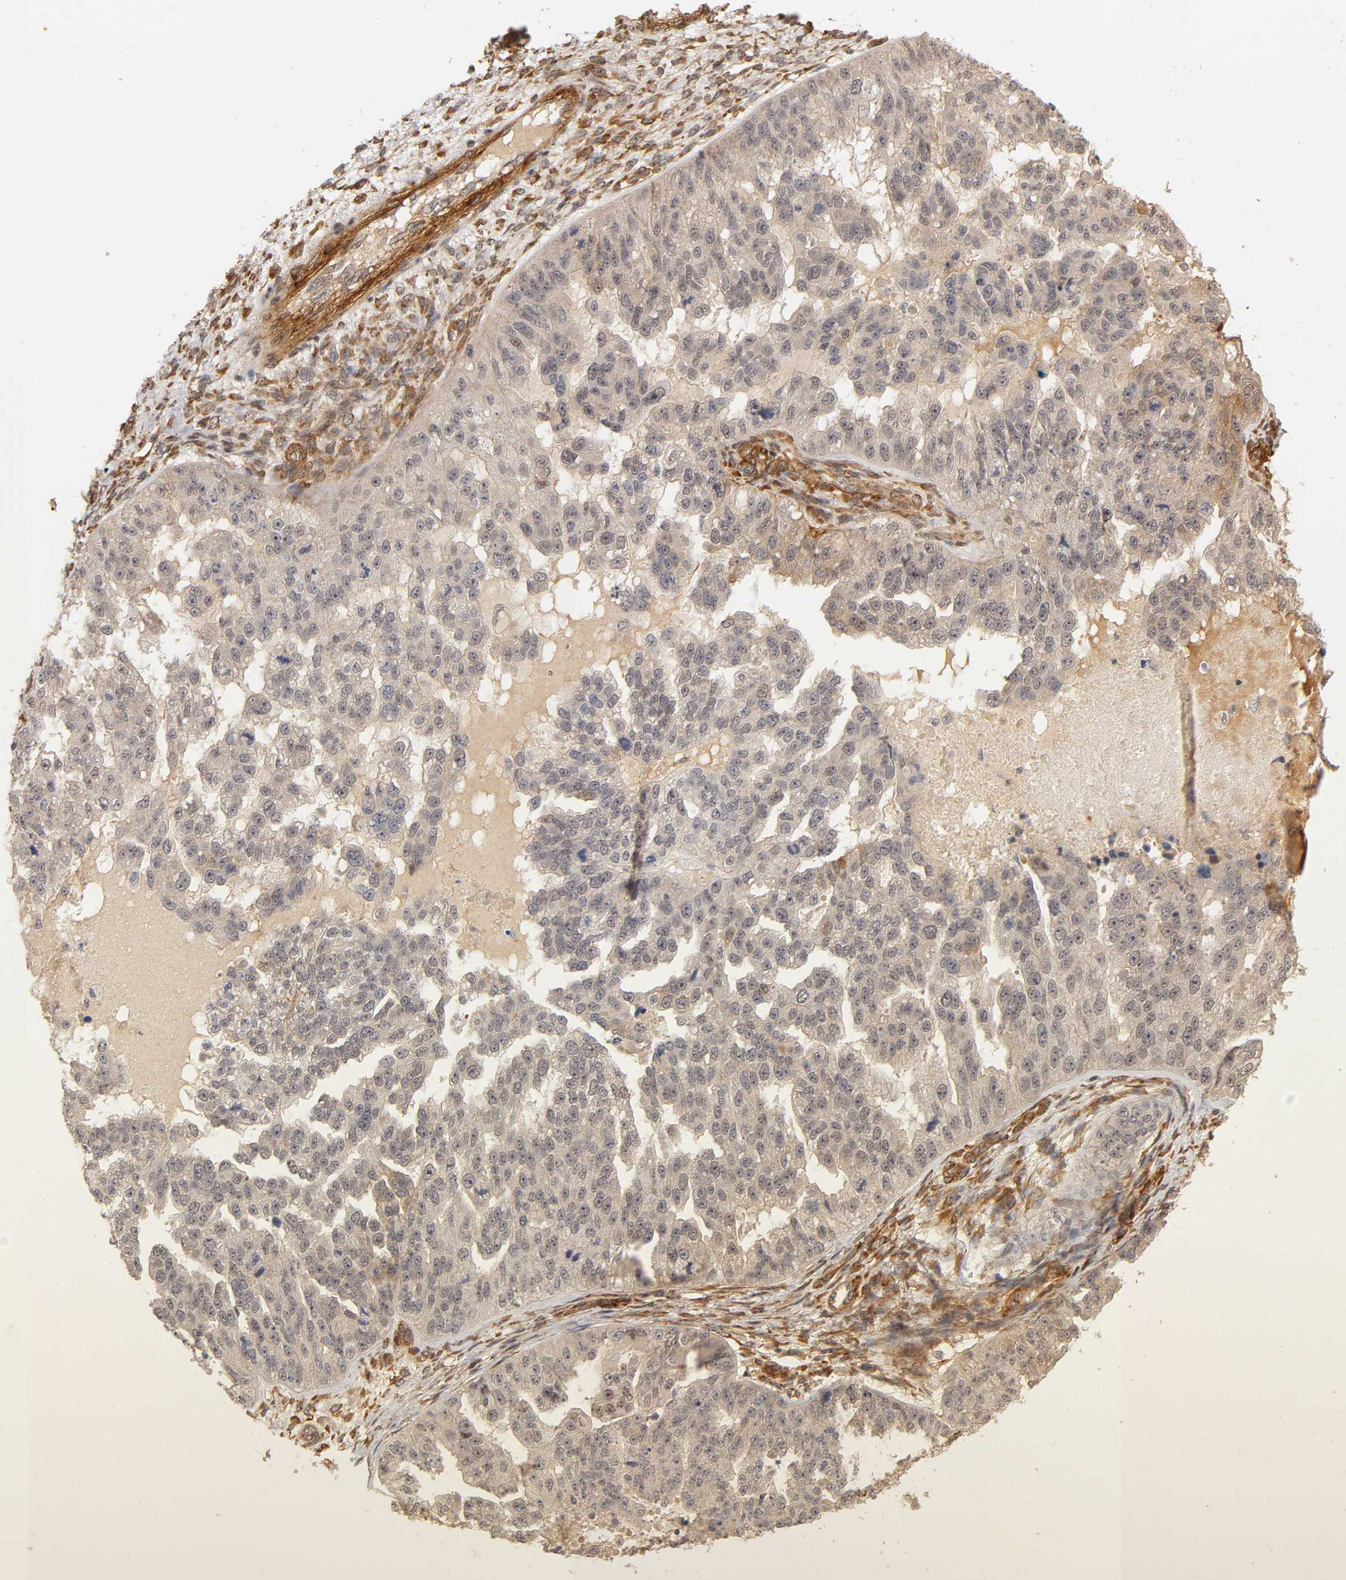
{"staining": {"intensity": "weak", "quantity": "<25%", "location": "cytoplasmic/membranous"}, "tissue": "ovarian cancer", "cell_type": "Tumor cells", "image_type": "cancer", "snomed": [{"axis": "morphology", "description": "Cystadenocarcinoma, serous, NOS"}, {"axis": "topography", "description": "Ovary"}], "caption": "Immunohistochemistry (IHC) photomicrograph of neoplastic tissue: human ovarian serous cystadenocarcinoma stained with DAB reveals no significant protein positivity in tumor cells.", "gene": "LAMB1", "patient": {"sex": "female", "age": 58}}